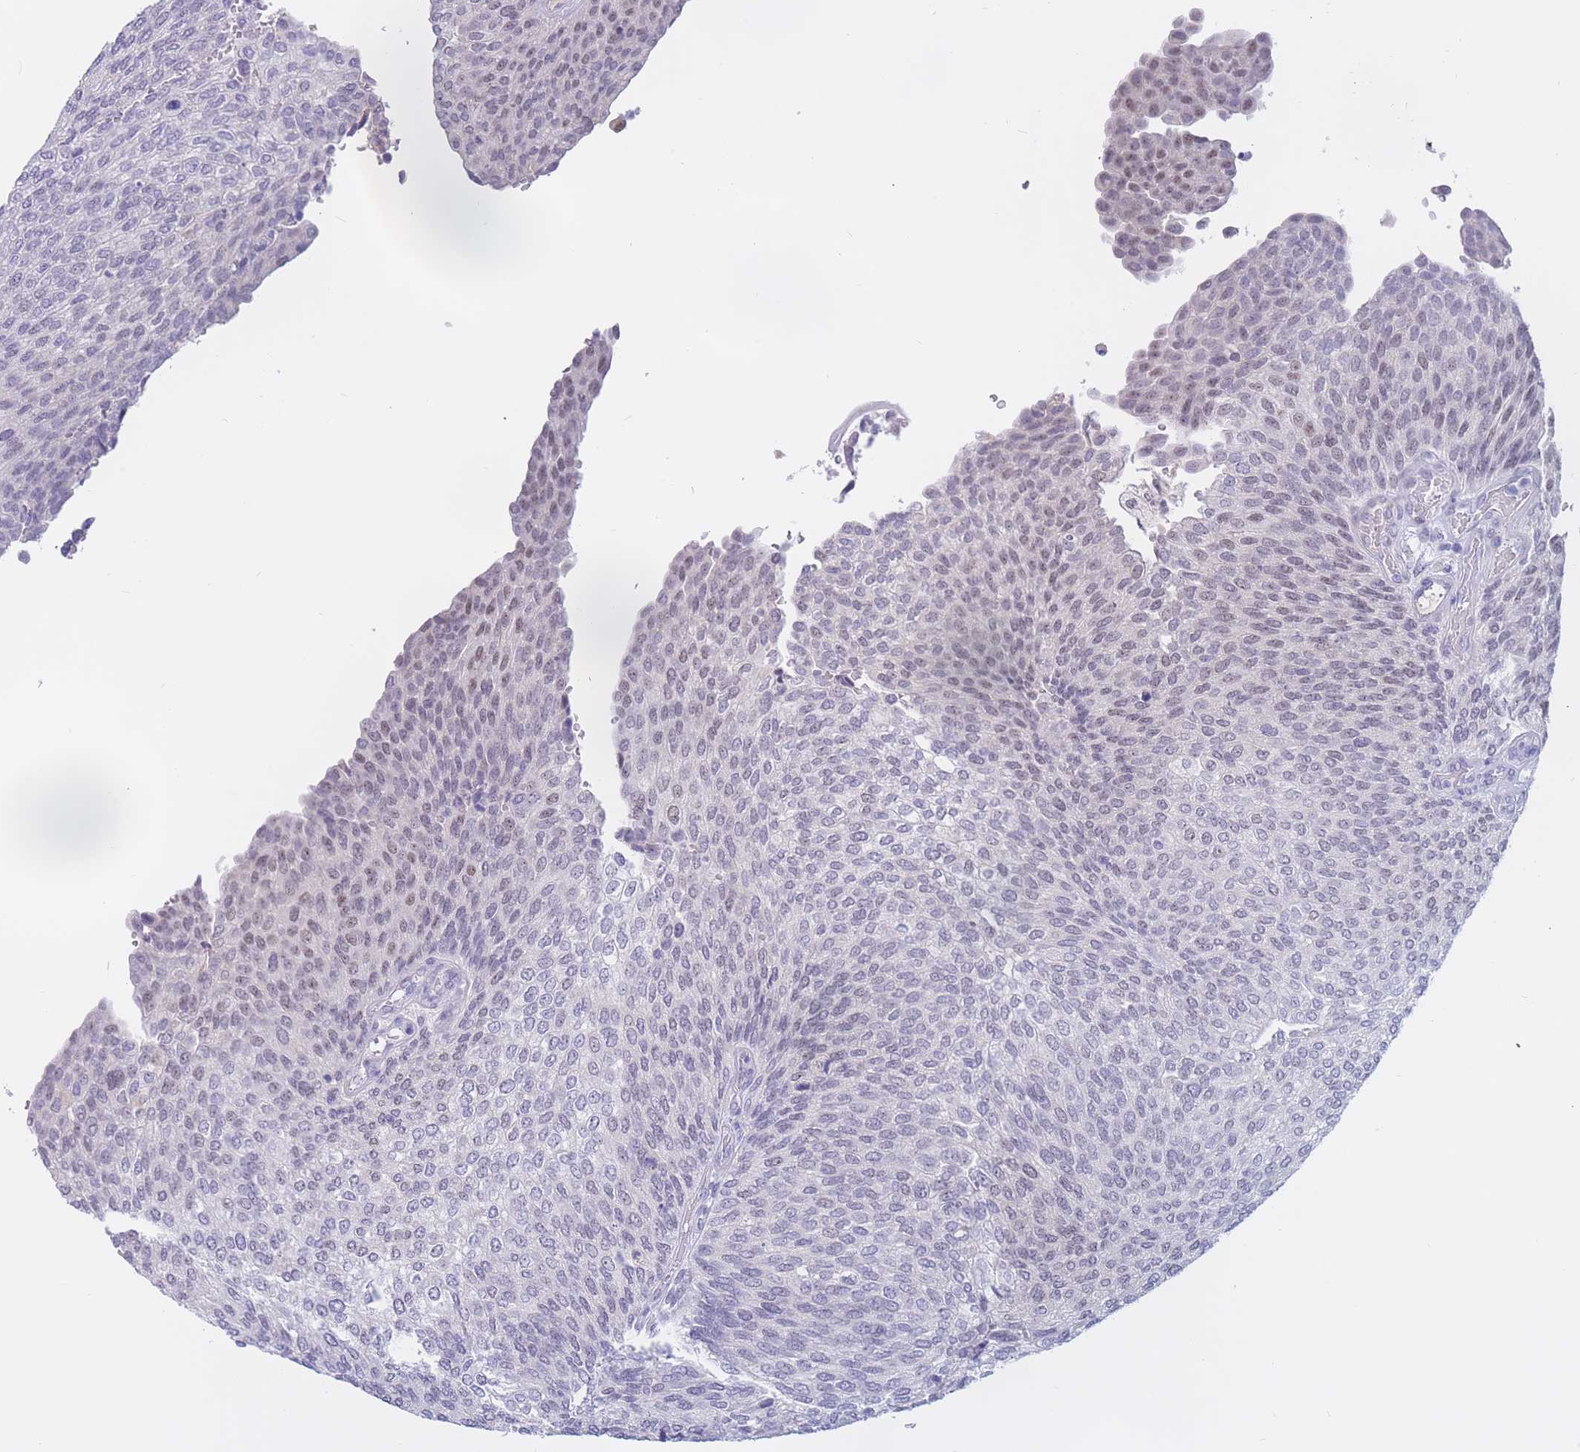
{"staining": {"intensity": "weak", "quantity": "<25%", "location": "nuclear"}, "tissue": "urothelial cancer", "cell_type": "Tumor cells", "image_type": "cancer", "snomed": [{"axis": "morphology", "description": "Urothelial carcinoma, Low grade"}, {"axis": "topography", "description": "Urinary bladder"}], "caption": "Protein analysis of urothelial cancer demonstrates no significant expression in tumor cells.", "gene": "BOP1", "patient": {"sex": "female", "age": 79}}